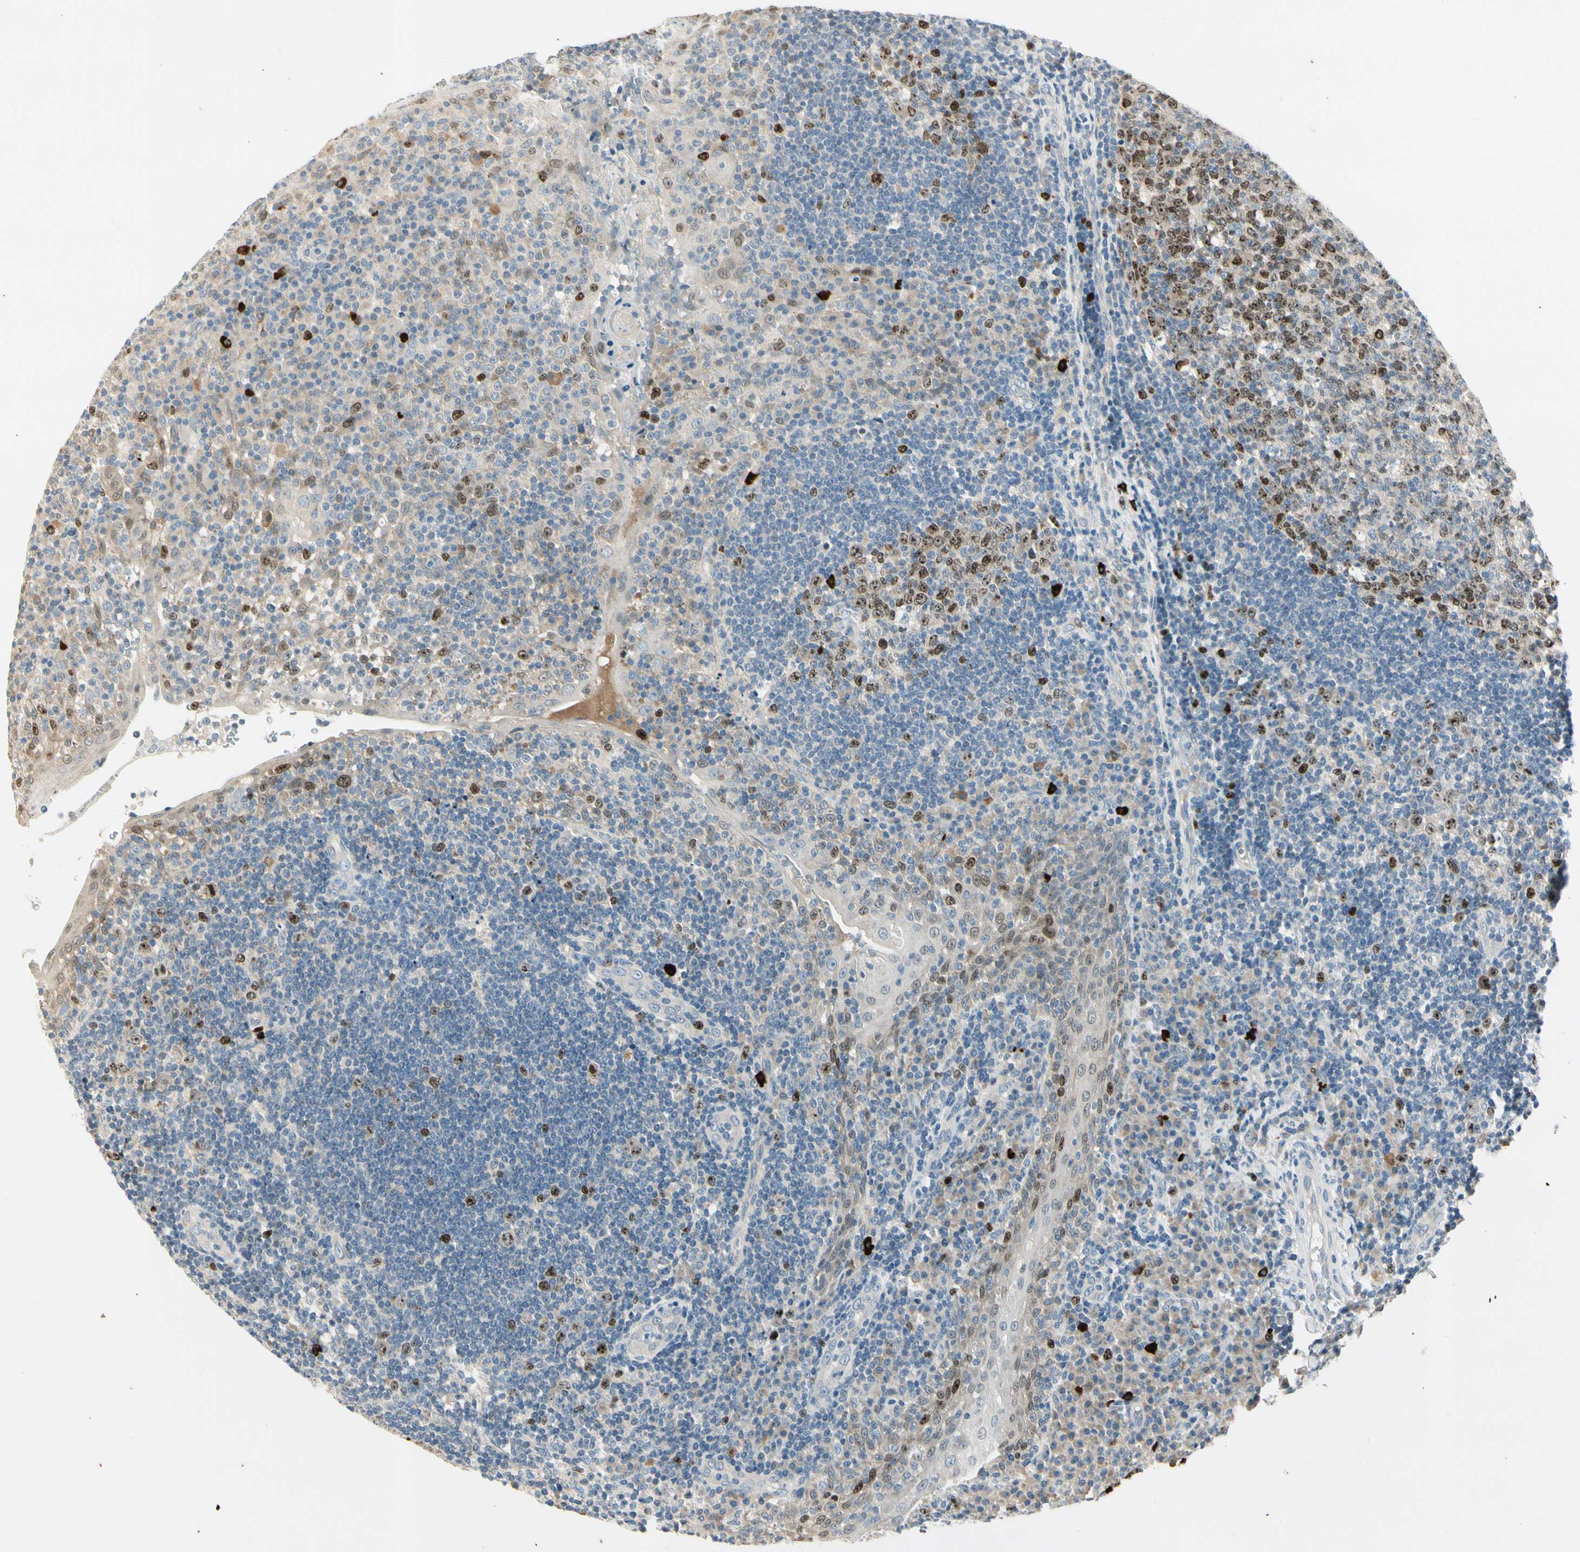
{"staining": {"intensity": "strong", "quantity": "<25%", "location": "nuclear"}, "tissue": "tonsil", "cell_type": "Germinal center cells", "image_type": "normal", "snomed": [{"axis": "morphology", "description": "Normal tissue, NOS"}, {"axis": "topography", "description": "Tonsil"}], "caption": "Protein expression analysis of normal tonsil shows strong nuclear staining in approximately <25% of germinal center cells.", "gene": "PITX1", "patient": {"sex": "female", "age": 40}}